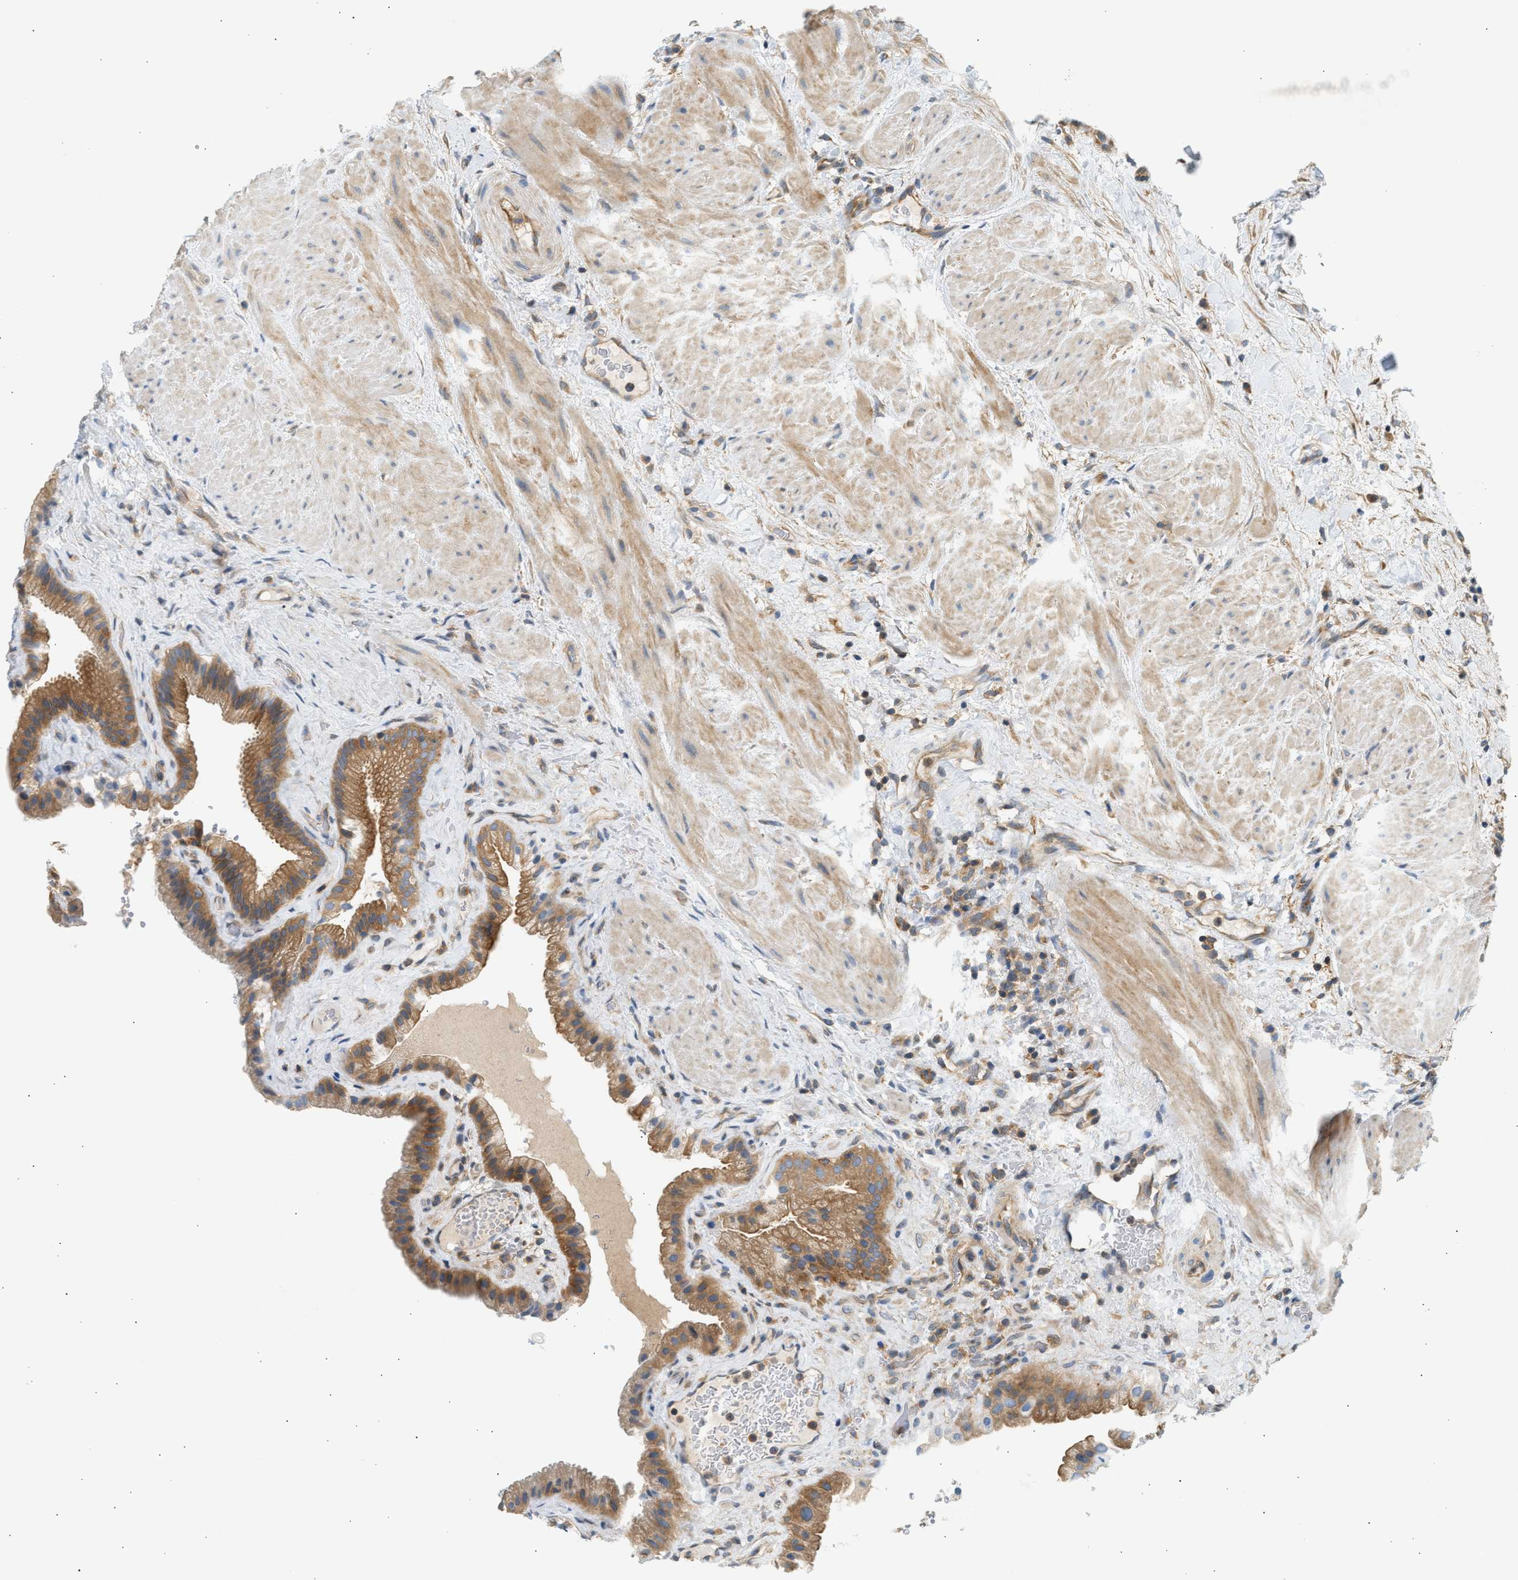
{"staining": {"intensity": "moderate", "quantity": ">75%", "location": "cytoplasmic/membranous"}, "tissue": "gallbladder", "cell_type": "Glandular cells", "image_type": "normal", "snomed": [{"axis": "morphology", "description": "Normal tissue, NOS"}, {"axis": "topography", "description": "Gallbladder"}], "caption": "A brown stain highlights moderate cytoplasmic/membranous expression of a protein in glandular cells of unremarkable human gallbladder.", "gene": "PAFAH1B1", "patient": {"sex": "male", "age": 49}}